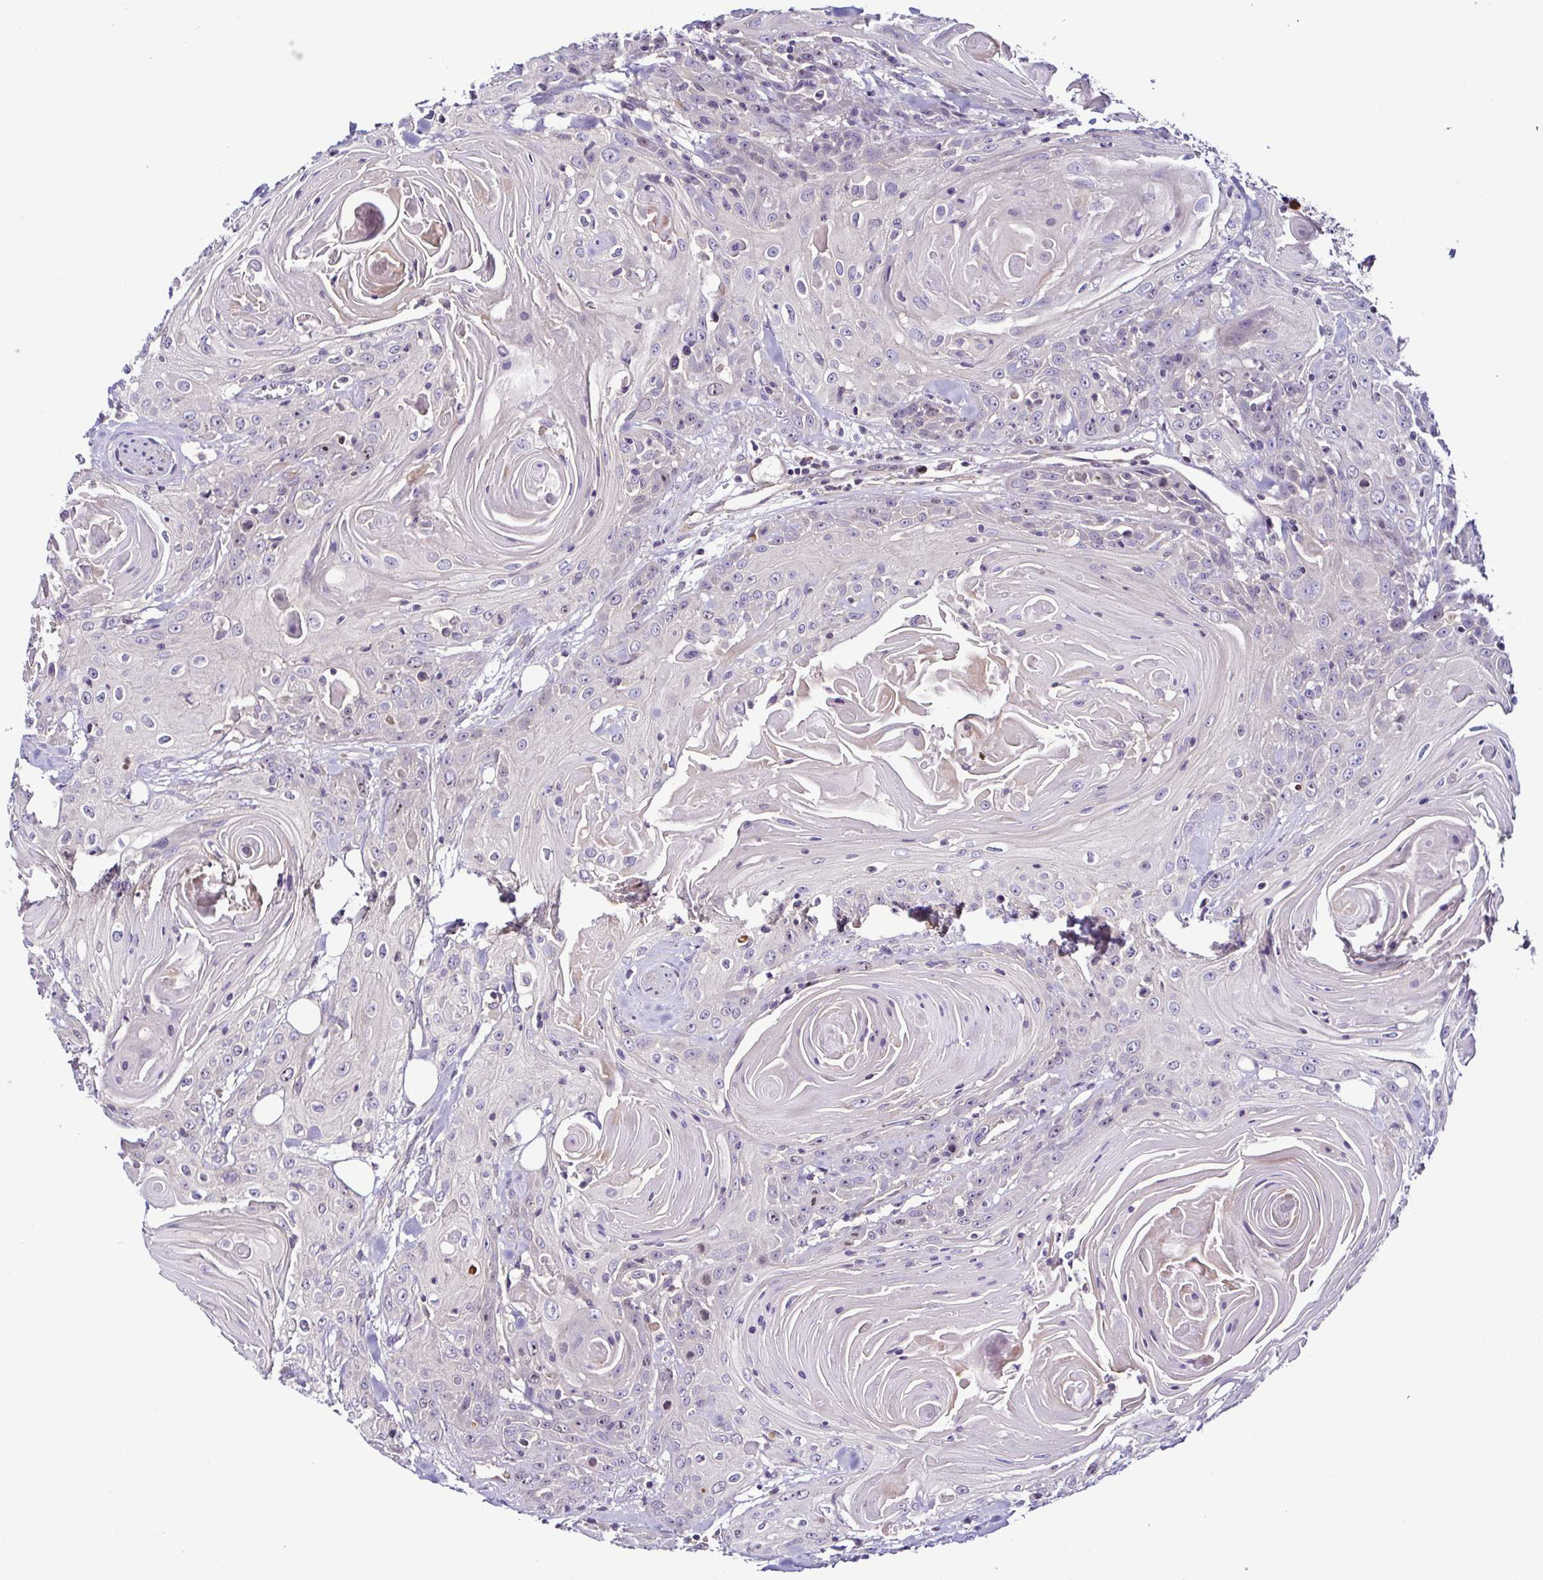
{"staining": {"intensity": "negative", "quantity": "none", "location": "none"}, "tissue": "head and neck cancer", "cell_type": "Tumor cells", "image_type": "cancer", "snomed": [{"axis": "morphology", "description": "Squamous cell carcinoma, NOS"}, {"axis": "topography", "description": "Head-Neck"}], "caption": "IHC of head and neck cancer (squamous cell carcinoma) shows no expression in tumor cells.", "gene": "LMOD2", "patient": {"sex": "female", "age": 84}}